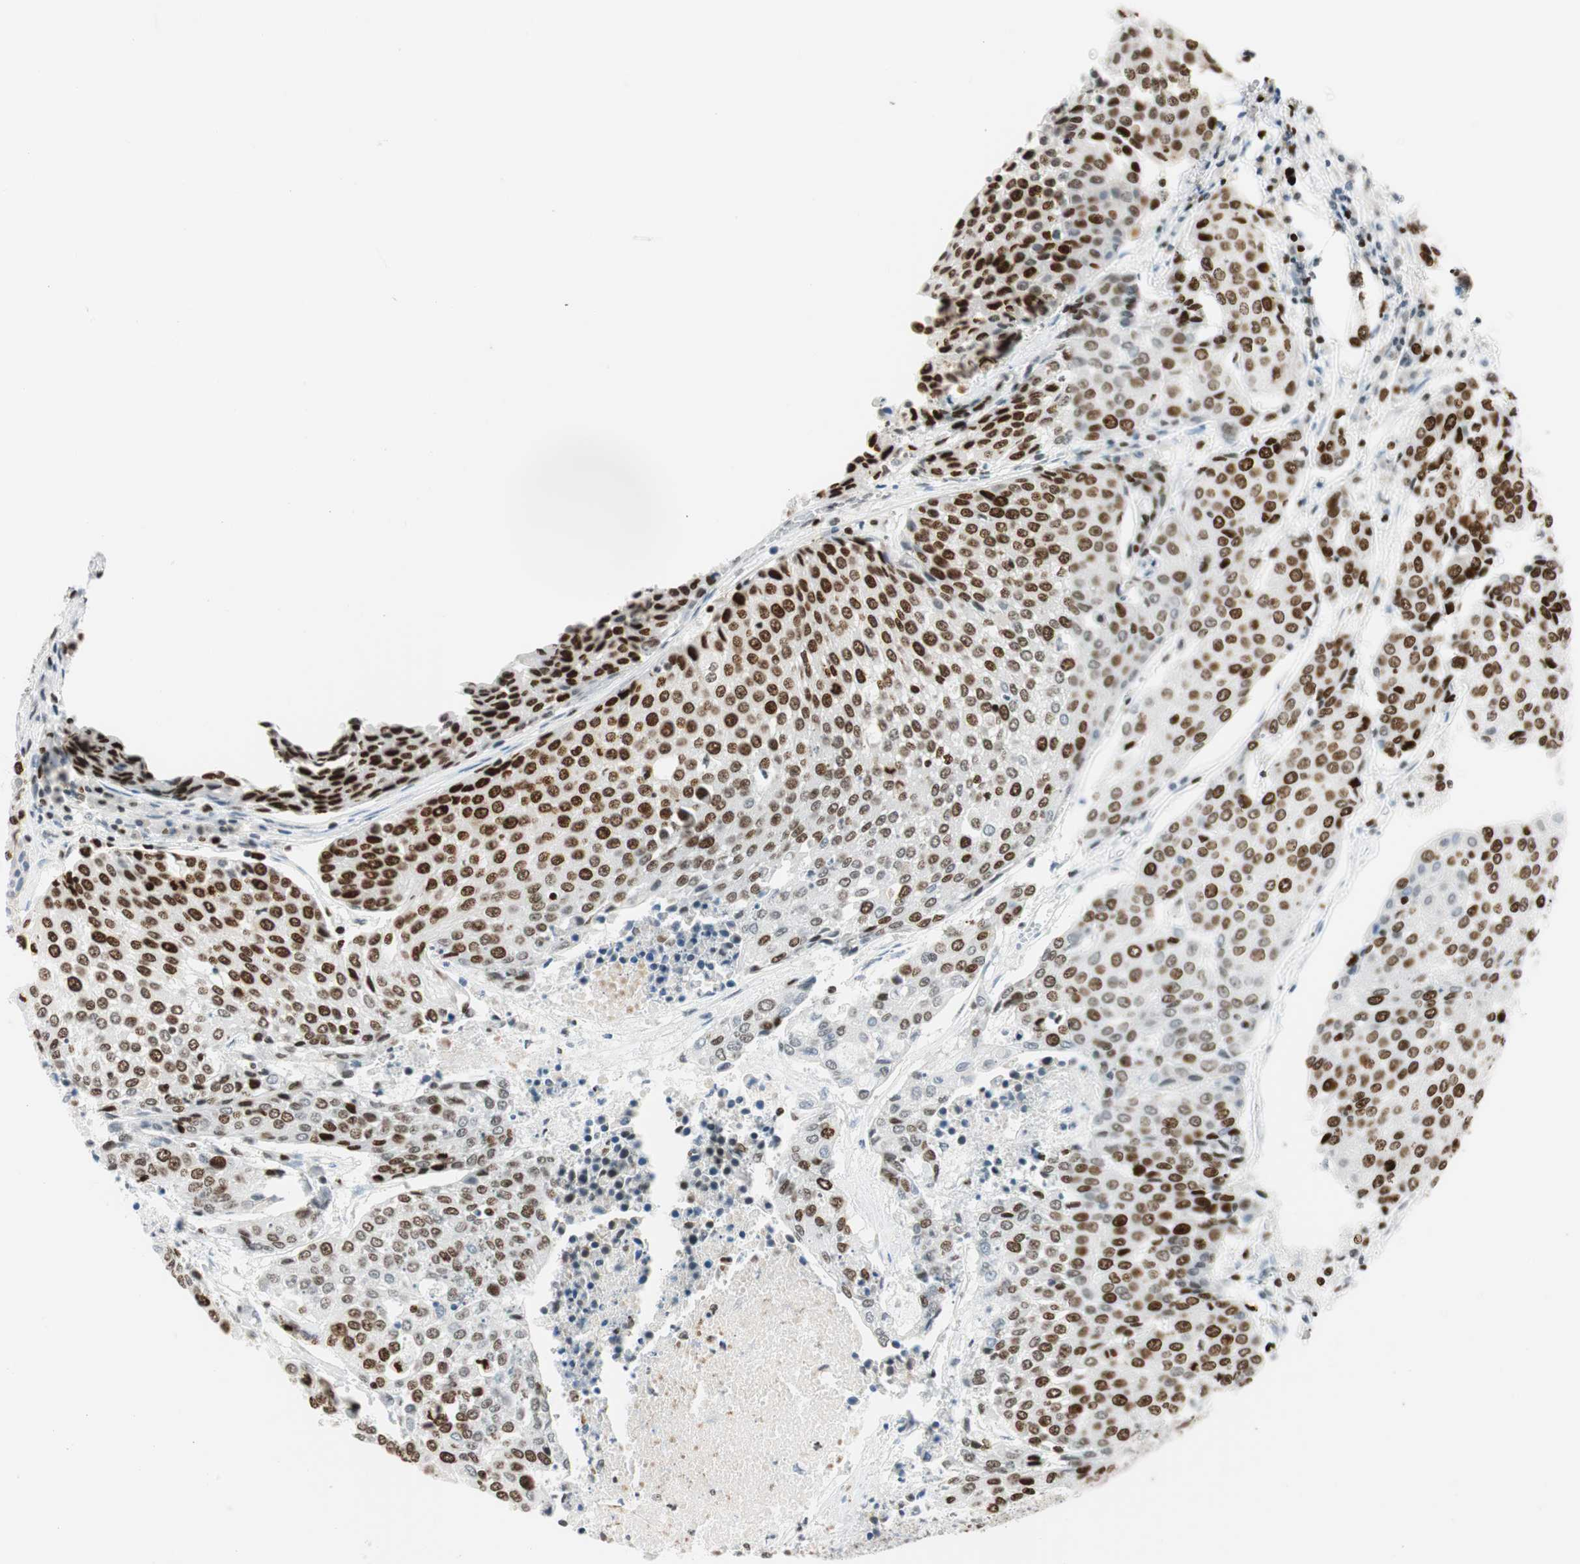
{"staining": {"intensity": "strong", "quantity": "25%-75%", "location": "nuclear"}, "tissue": "urothelial cancer", "cell_type": "Tumor cells", "image_type": "cancer", "snomed": [{"axis": "morphology", "description": "Urothelial carcinoma, High grade"}, {"axis": "topography", "description": "Urinary bladder"}], "caption": "IHC image of neoplastic tissue: urothelial carcinoma (high-grade) stained using immunohistochemistry (IHC) displays high levels of strong protein expression localized specifically in the nuclear of tumor cells, appearing as a nuclear brown color.", "gene": "EZH2", "patient": {"sex": "female", "age": 85}}